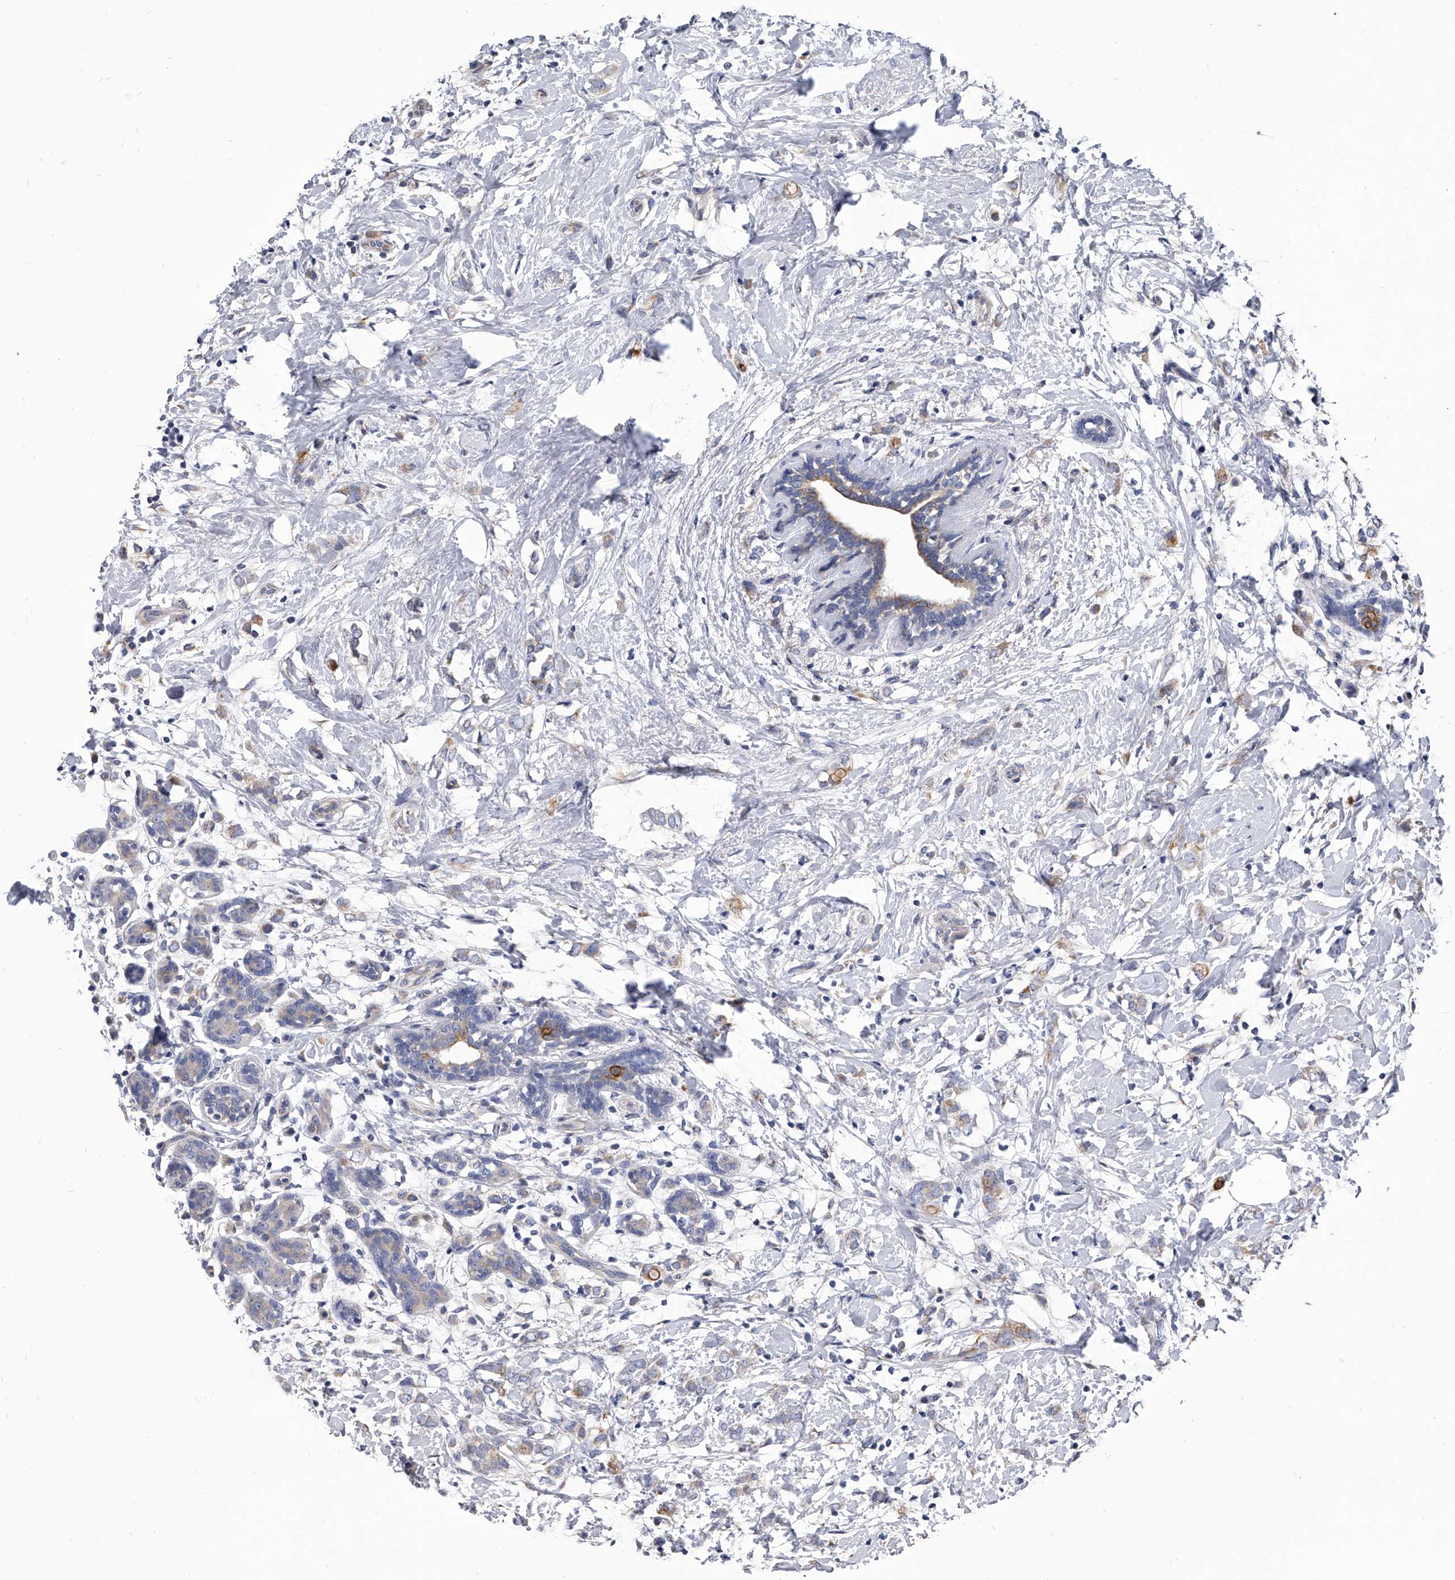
{"staining": {"intensity": "weak", "quantity": "25%-75%", "location": "cytoplasmic/membranous"}, "tissue": "breast cancer", "cell_type": "Tumor cells", "image_type": "cancer", "snomed": [{"axis": "morphology", "description": "Normal tissue, NOS"}, {"axis": "morphology", "description": "Lobular carcinoma"}, {"axis": "topography", "description": "Breast"}], "caption": "Breast lobular carcinoma tissue demonstrates weak cytoplasmic/membranous positivity in about 25%-75% of tumor cells", "gene": "SPP1", "patient": {"sex": "female", "age": 47}}